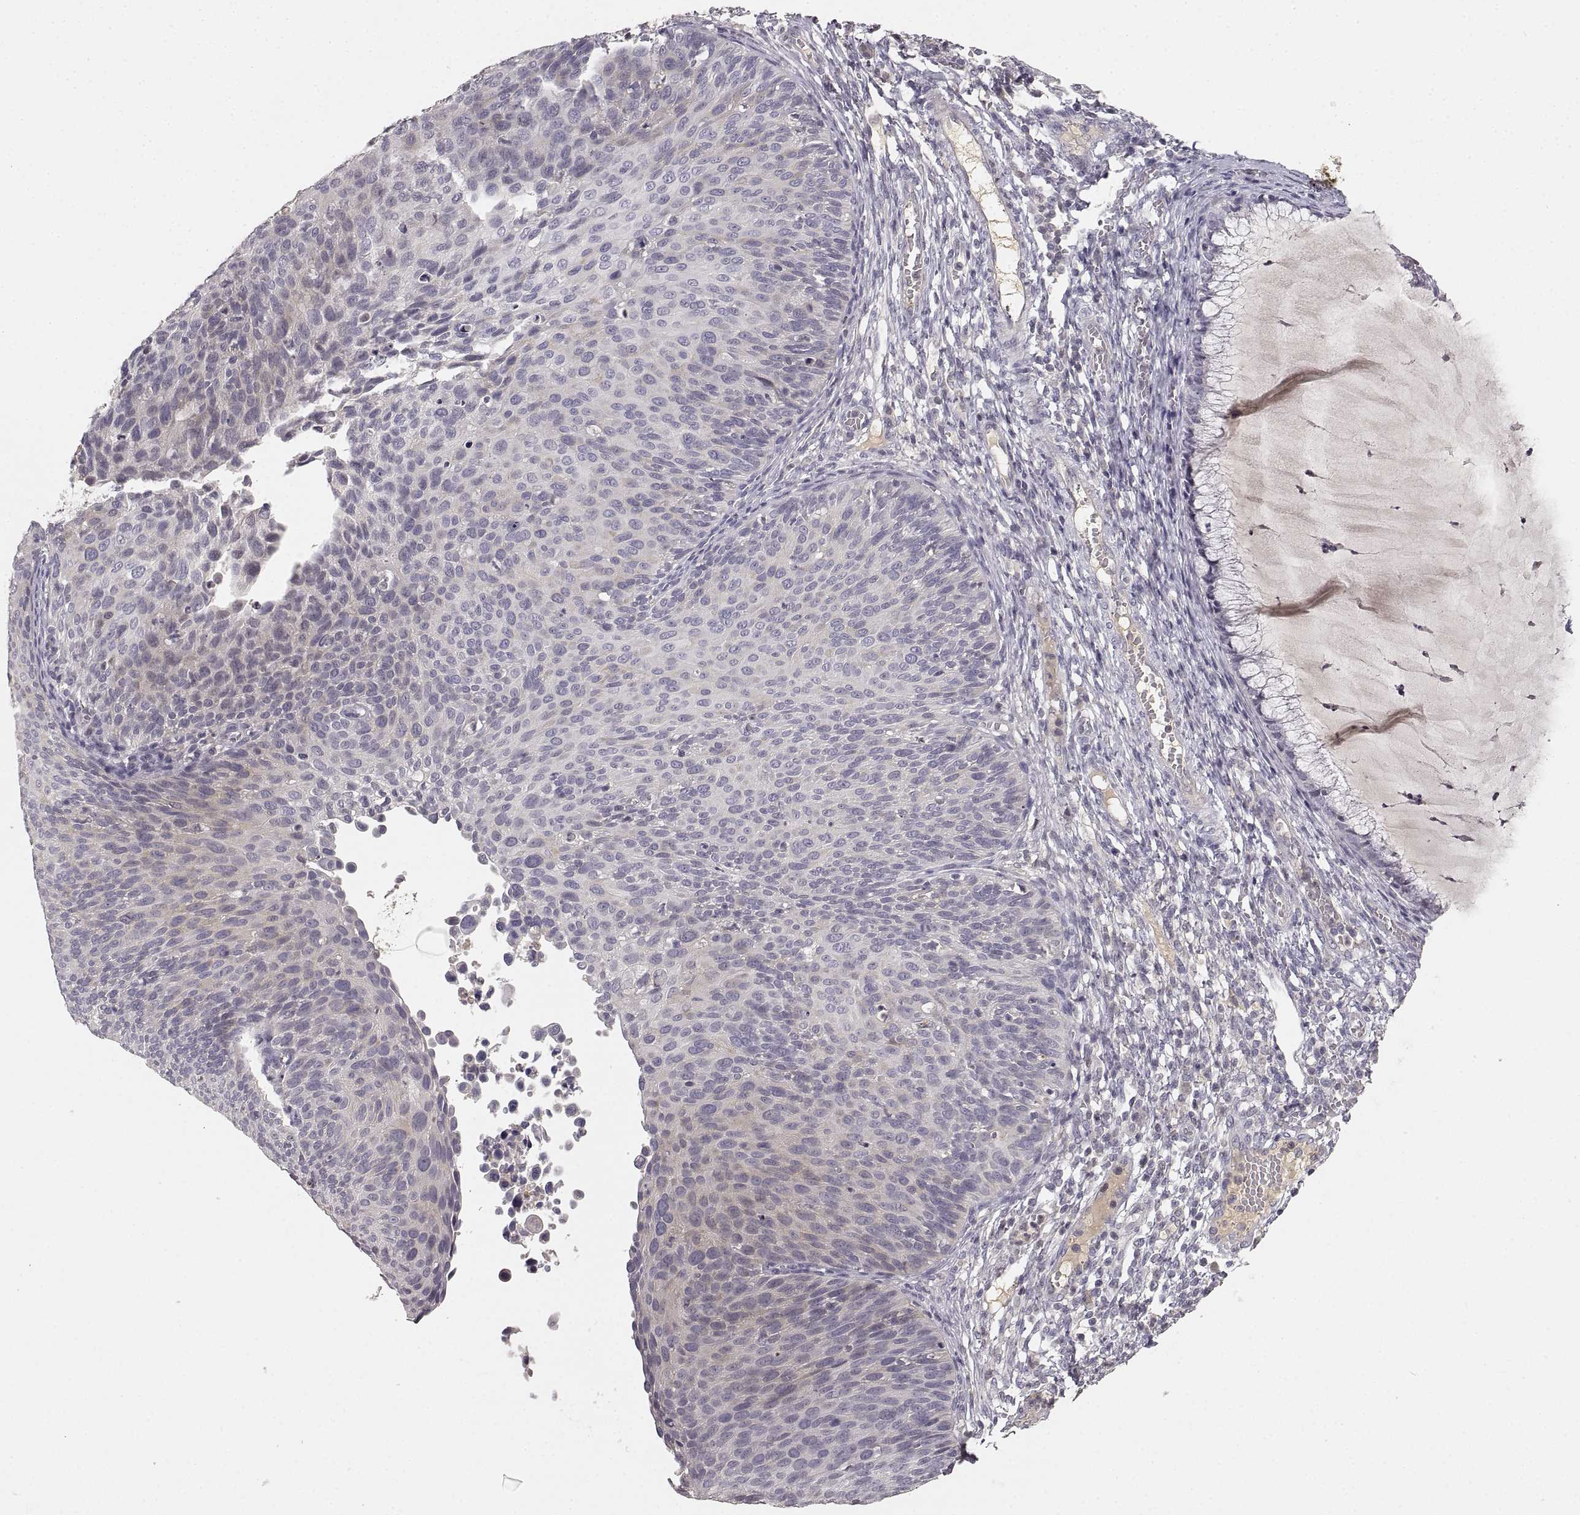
{"staining": {"intensity": "negative", "quantity": "none", "location": "none"}, "tissue": "cervical cancer", "cell_type": "Tumor cells", "image_type": "cancer", "snomed": [{"axis": "morphology", "description": "Squamous cell carcinoma, NOS"}, {"axis": "topography", "description": "Cervix"}], "caption": "Immunohistochemistry (IHC) of human squamous cell carcinoma (cervical) displays no staining in tumor cells.", "gene": "RUNDC3A", "patient": {"sex": "female", "age": 36}}